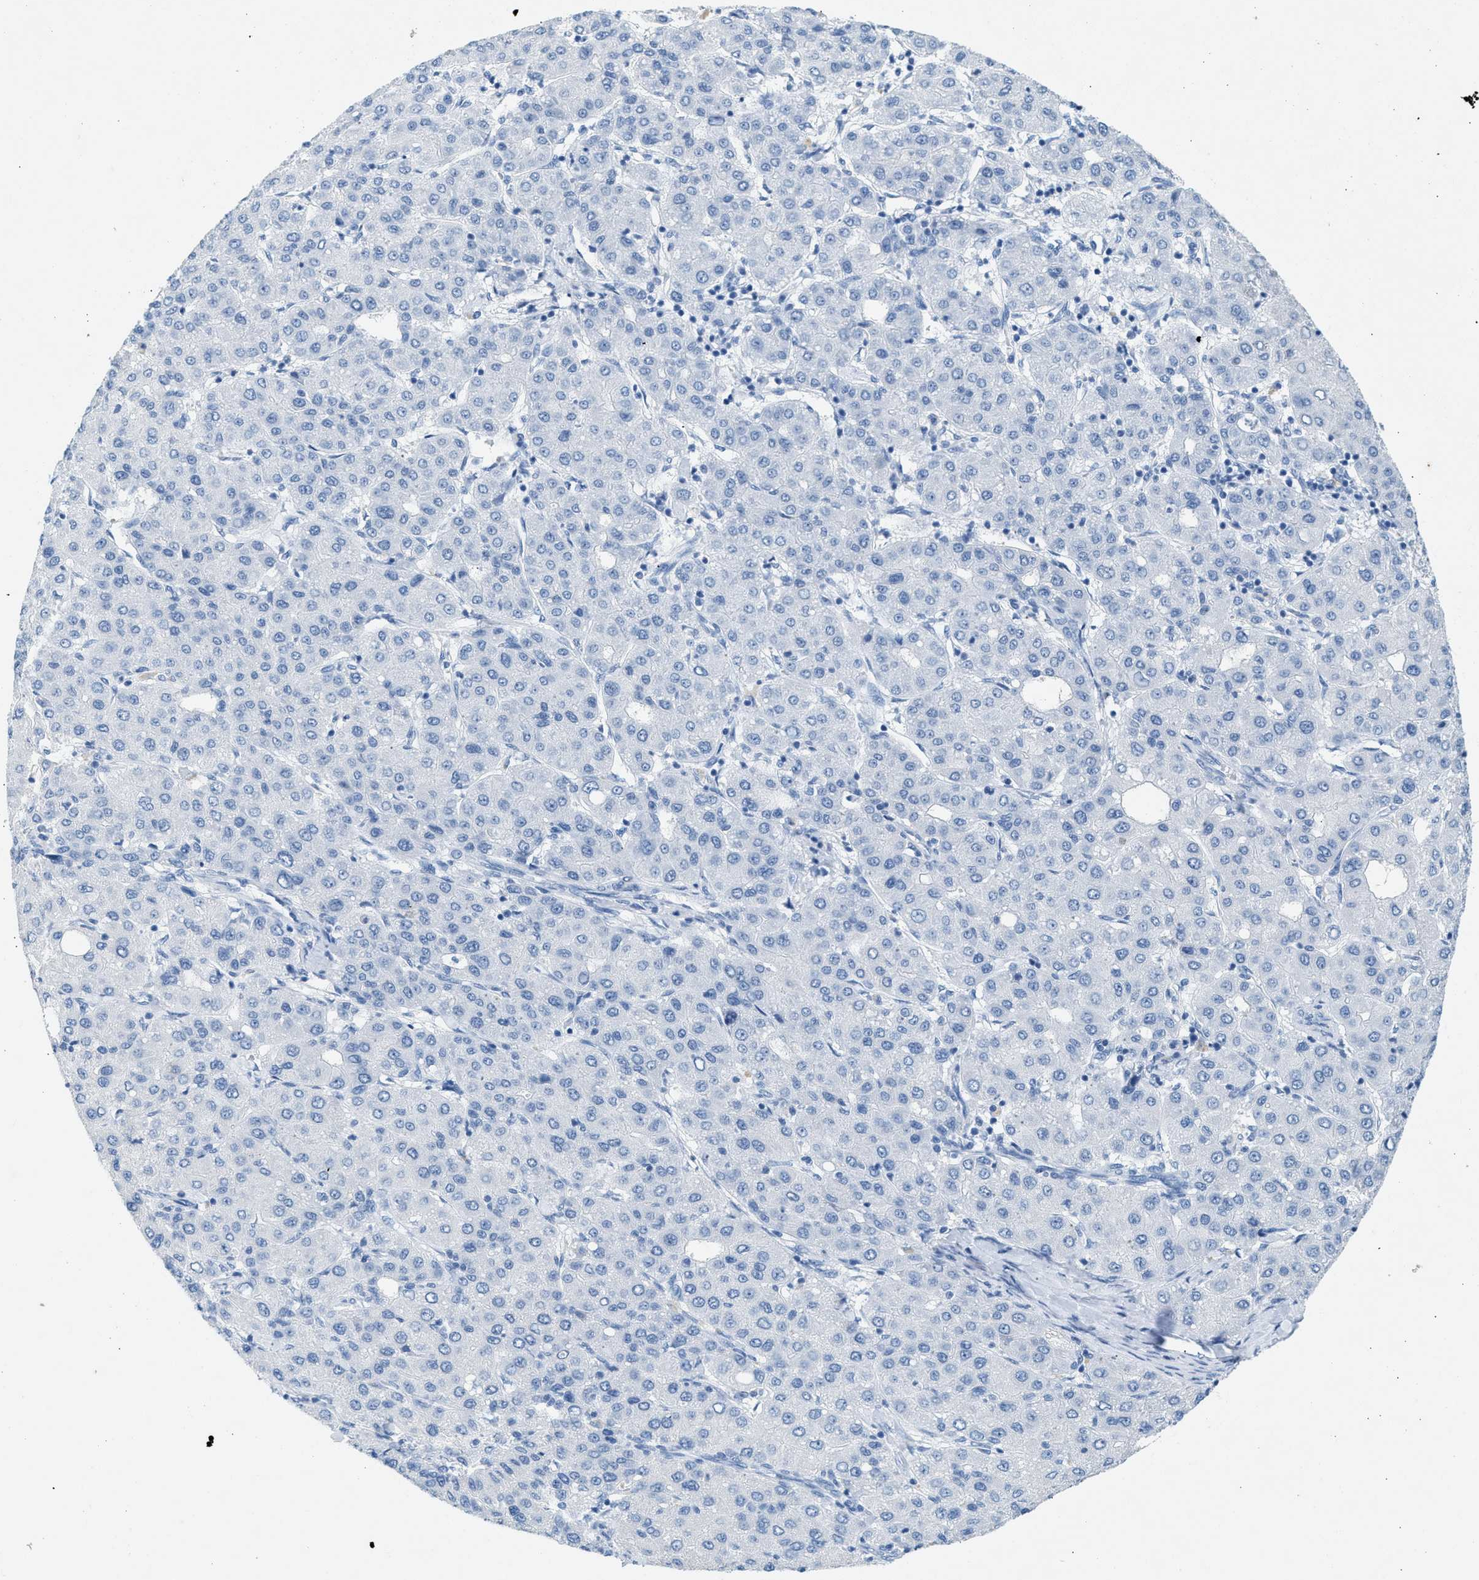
{"staining": {"intensity": "negative", "quantity": "none", "location": "none"}, "tissue": "liver cancer", "cell_type": "Tumor cells", "image_type": "cancer", "snomed": [{"axis": "morphology", "description": "Carcinoma, Hepatocellular, NOS"}, {"axis": "topography", "description": "Liver"}], "caption": "A high-resolution micrograph shows IHC staining of liver cancer (hepatocellular carcinoma), which reveals no significant expression in tumor cells.", "gene": "HHATL", "patient": {"sex": "male", "age": 65}}